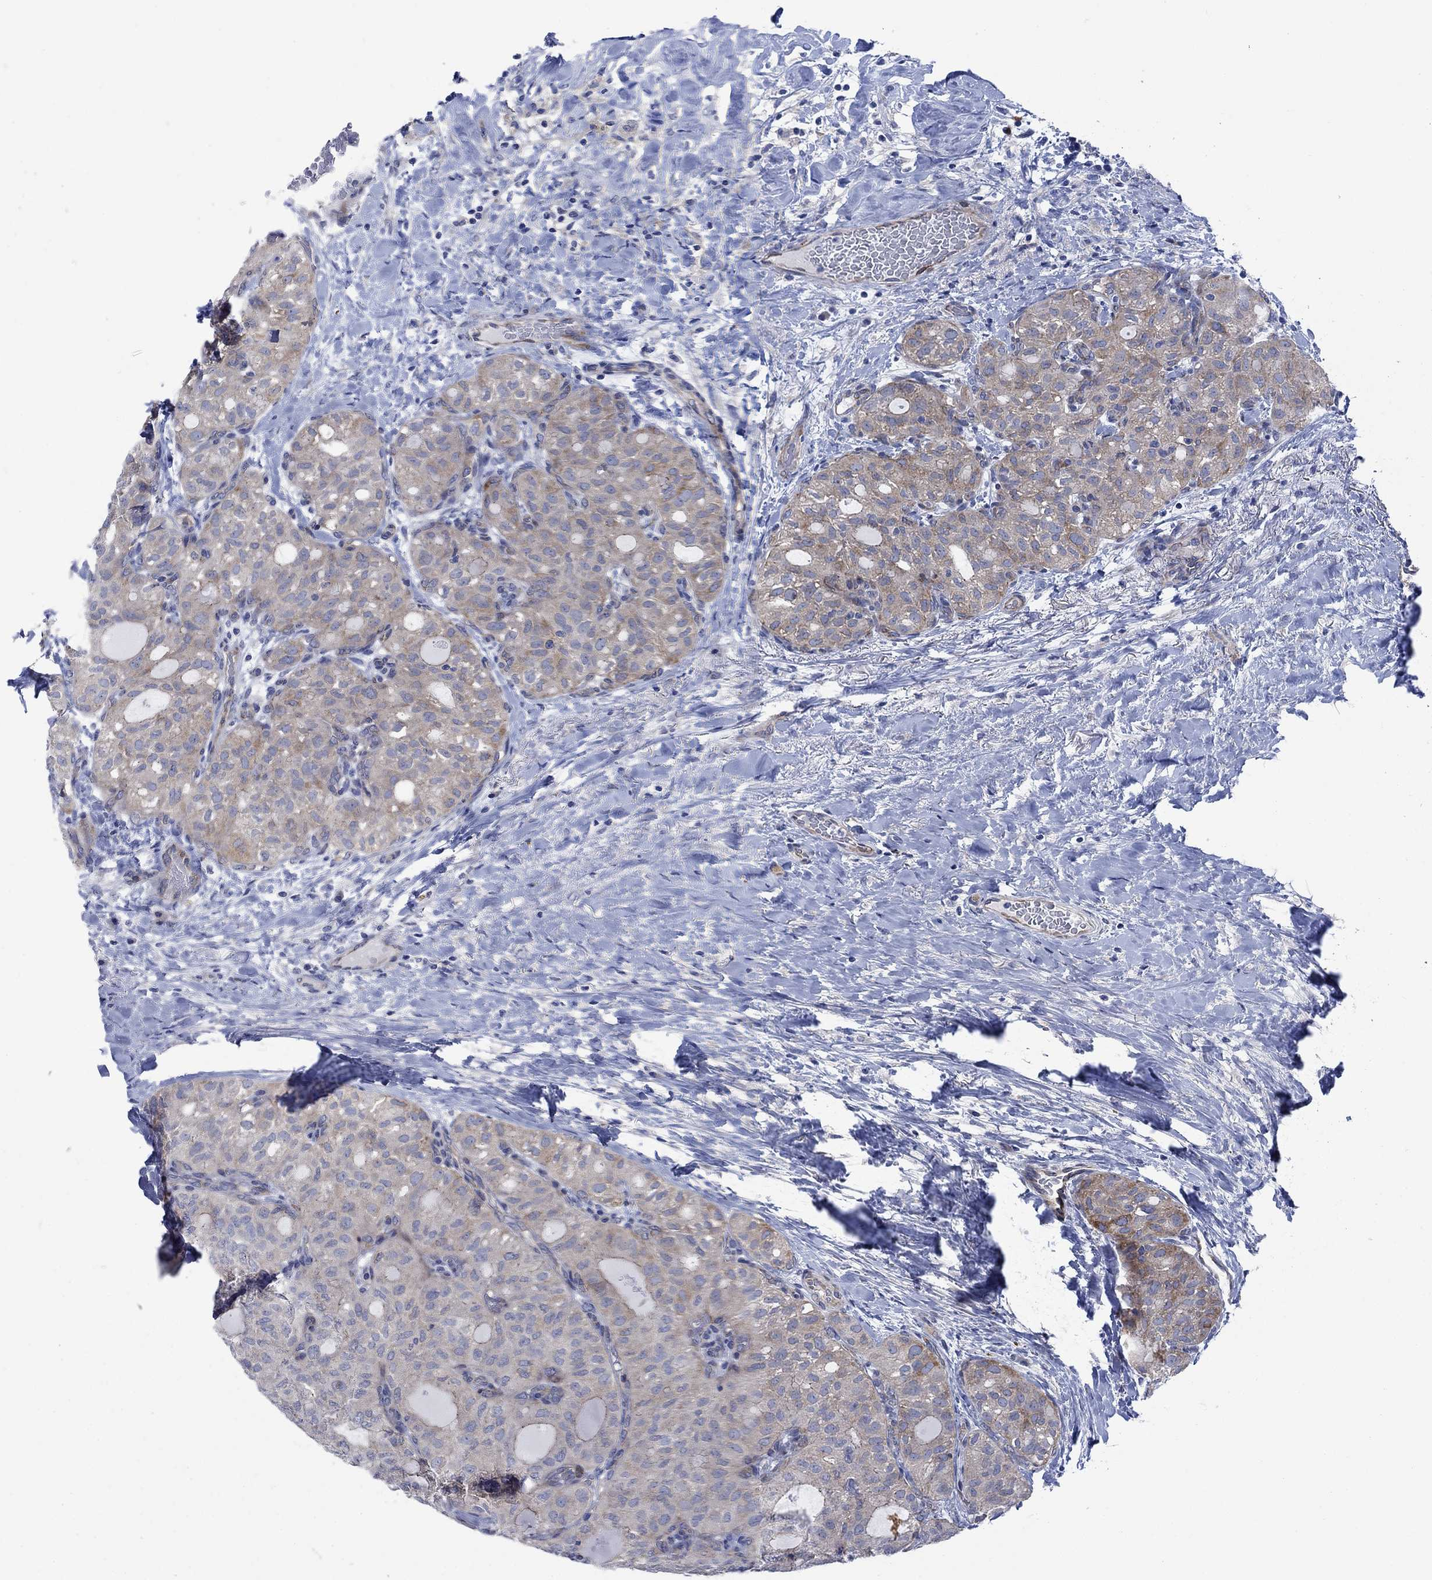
{"staining": {"intensity": "strong", "quantity": "<25%", "location": "cytoplasmic/membranous"}, "tissue": "thyroid cancer", "cell_type": "Tumor cells", "image_type": "cancer", "snomed": [{"axis": "morphology", "description": "Follicular adenoma carcinoma, NOS"}, {"axis": "topography", "description": "Thyroid gland"}], "caption": "Follicular adenoma carcinoma (thyroid) stained for a protein (brown) reveals strong cytoplasmic/membranous positive staining in about <25% of tumor cells.", "gene": "FXR1", "patient": {"sex": "male", "age": 75}}